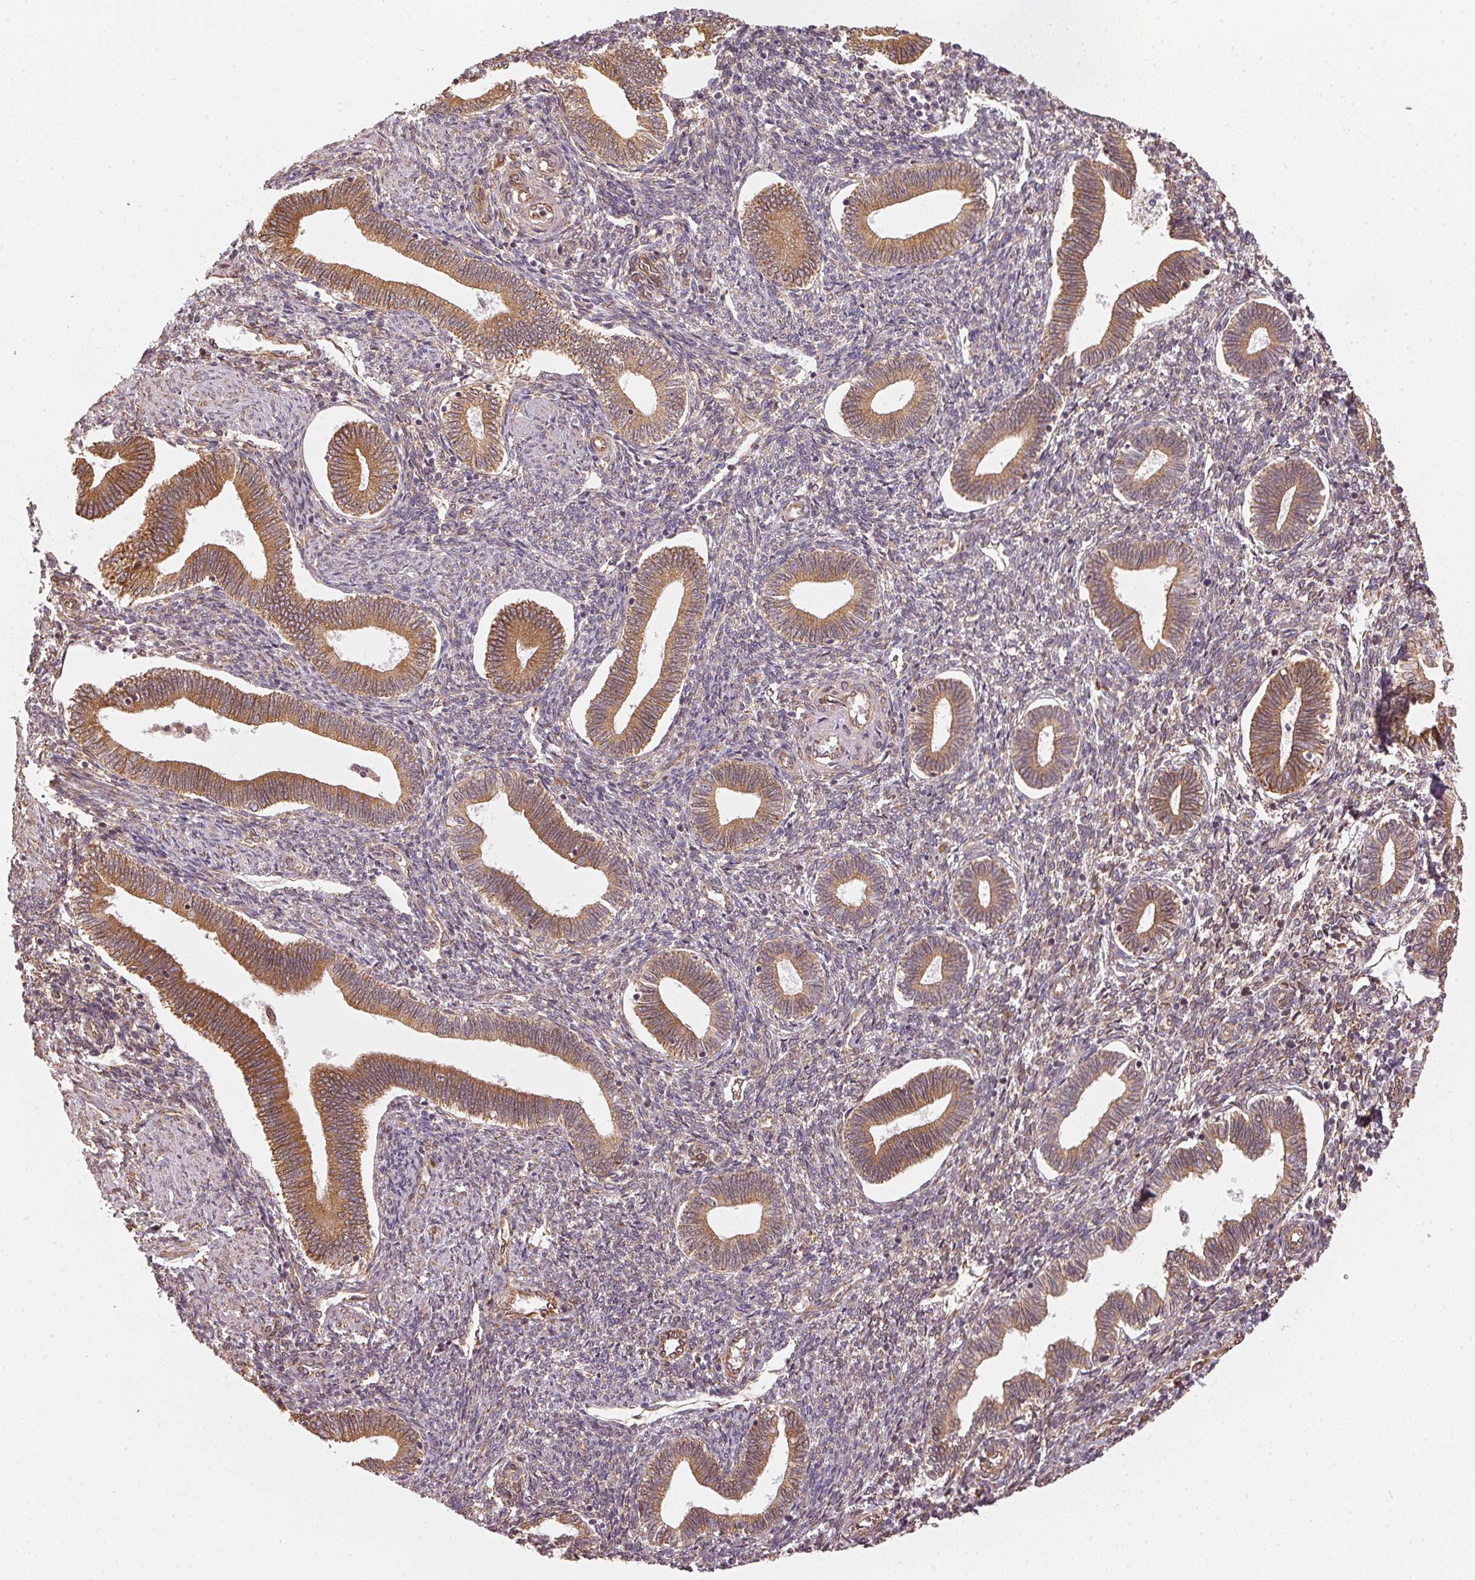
{"staining": {"intensity": "moderate", "quantity": "25%-75%", "location": "cytoplasmic/membranous"}, "tissue": "endometrium", "cell_type": "Cells in endometrial stroma", "image_type": "normal", "snomed": [{"axis": "morphology", "description": "Normal tissue, NOS"}, {"axis": "topography", "description": "Endometrium"}], "caption": "This micrograph shows normal endometrium stained with IHC to label a protein in brown. The cytoplasmic/membranous of cells in endometrial stroma show moderate positivity for the protein. Nuclei are counter-stained blue.", "gene": "STRN4", "patient": {"sex": "female", "age": 42}}